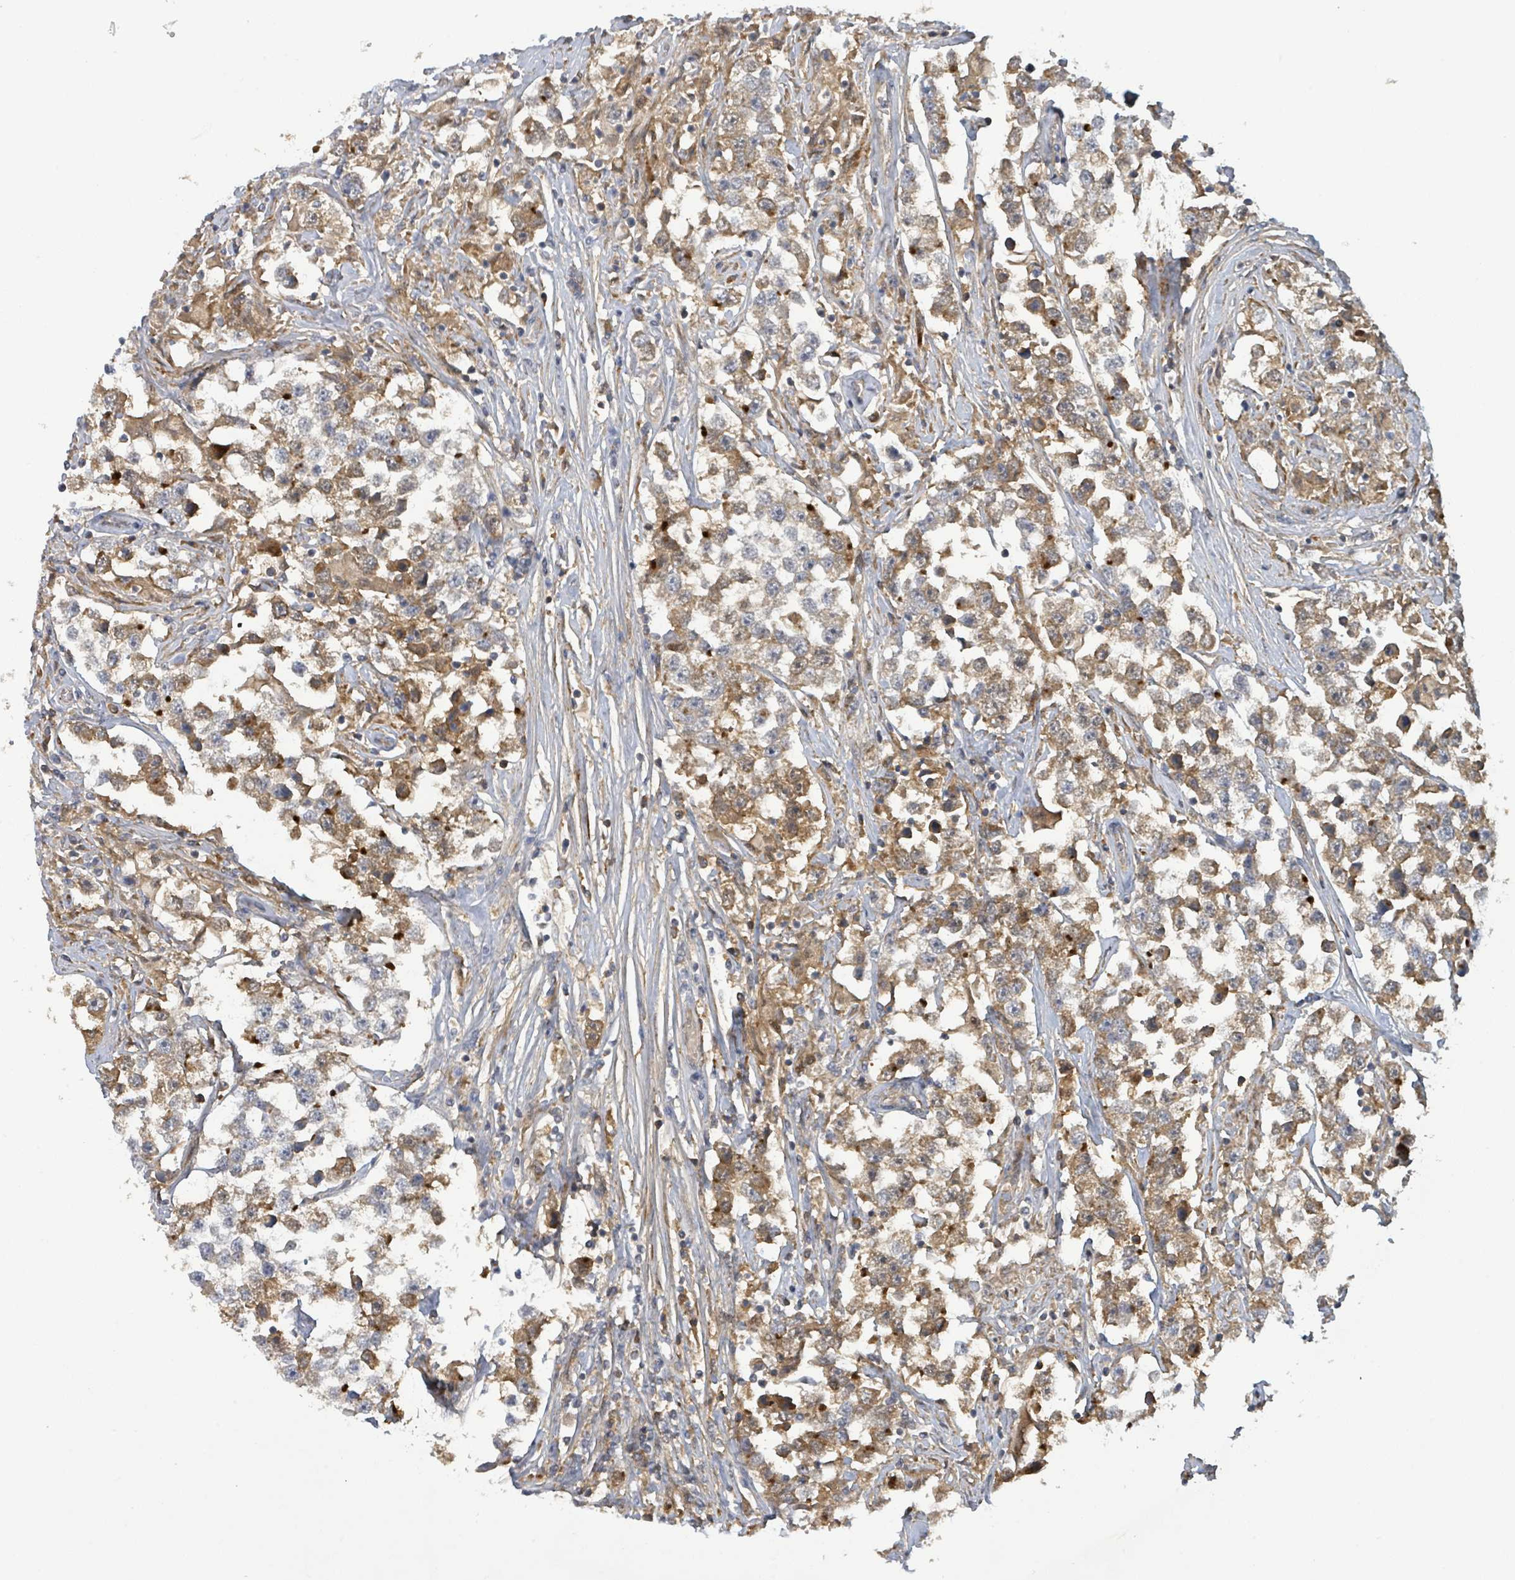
{"staining": {"intensity": "moderate", "quantity": "25%-75%", "location": "cytoplasmic/membranous"}, "tissue": "testis cancer", "cell_type": "Tumor cells", "image_type": "cancer", "snomed": [{"axis": "morphology", "description": "Seminoma, NOS"}, {"axis": "topography", "description": "Testis"}], "caption": "This image reveals testis cancer stained with IHC to label a protein in brown. The cytoplasmic/membranous of tumor cells show moderate positivity for the protein. Nuclei are counter-stained blue.", "gene": "STARD4", "patient": {"sex": "male", "age": 46}}